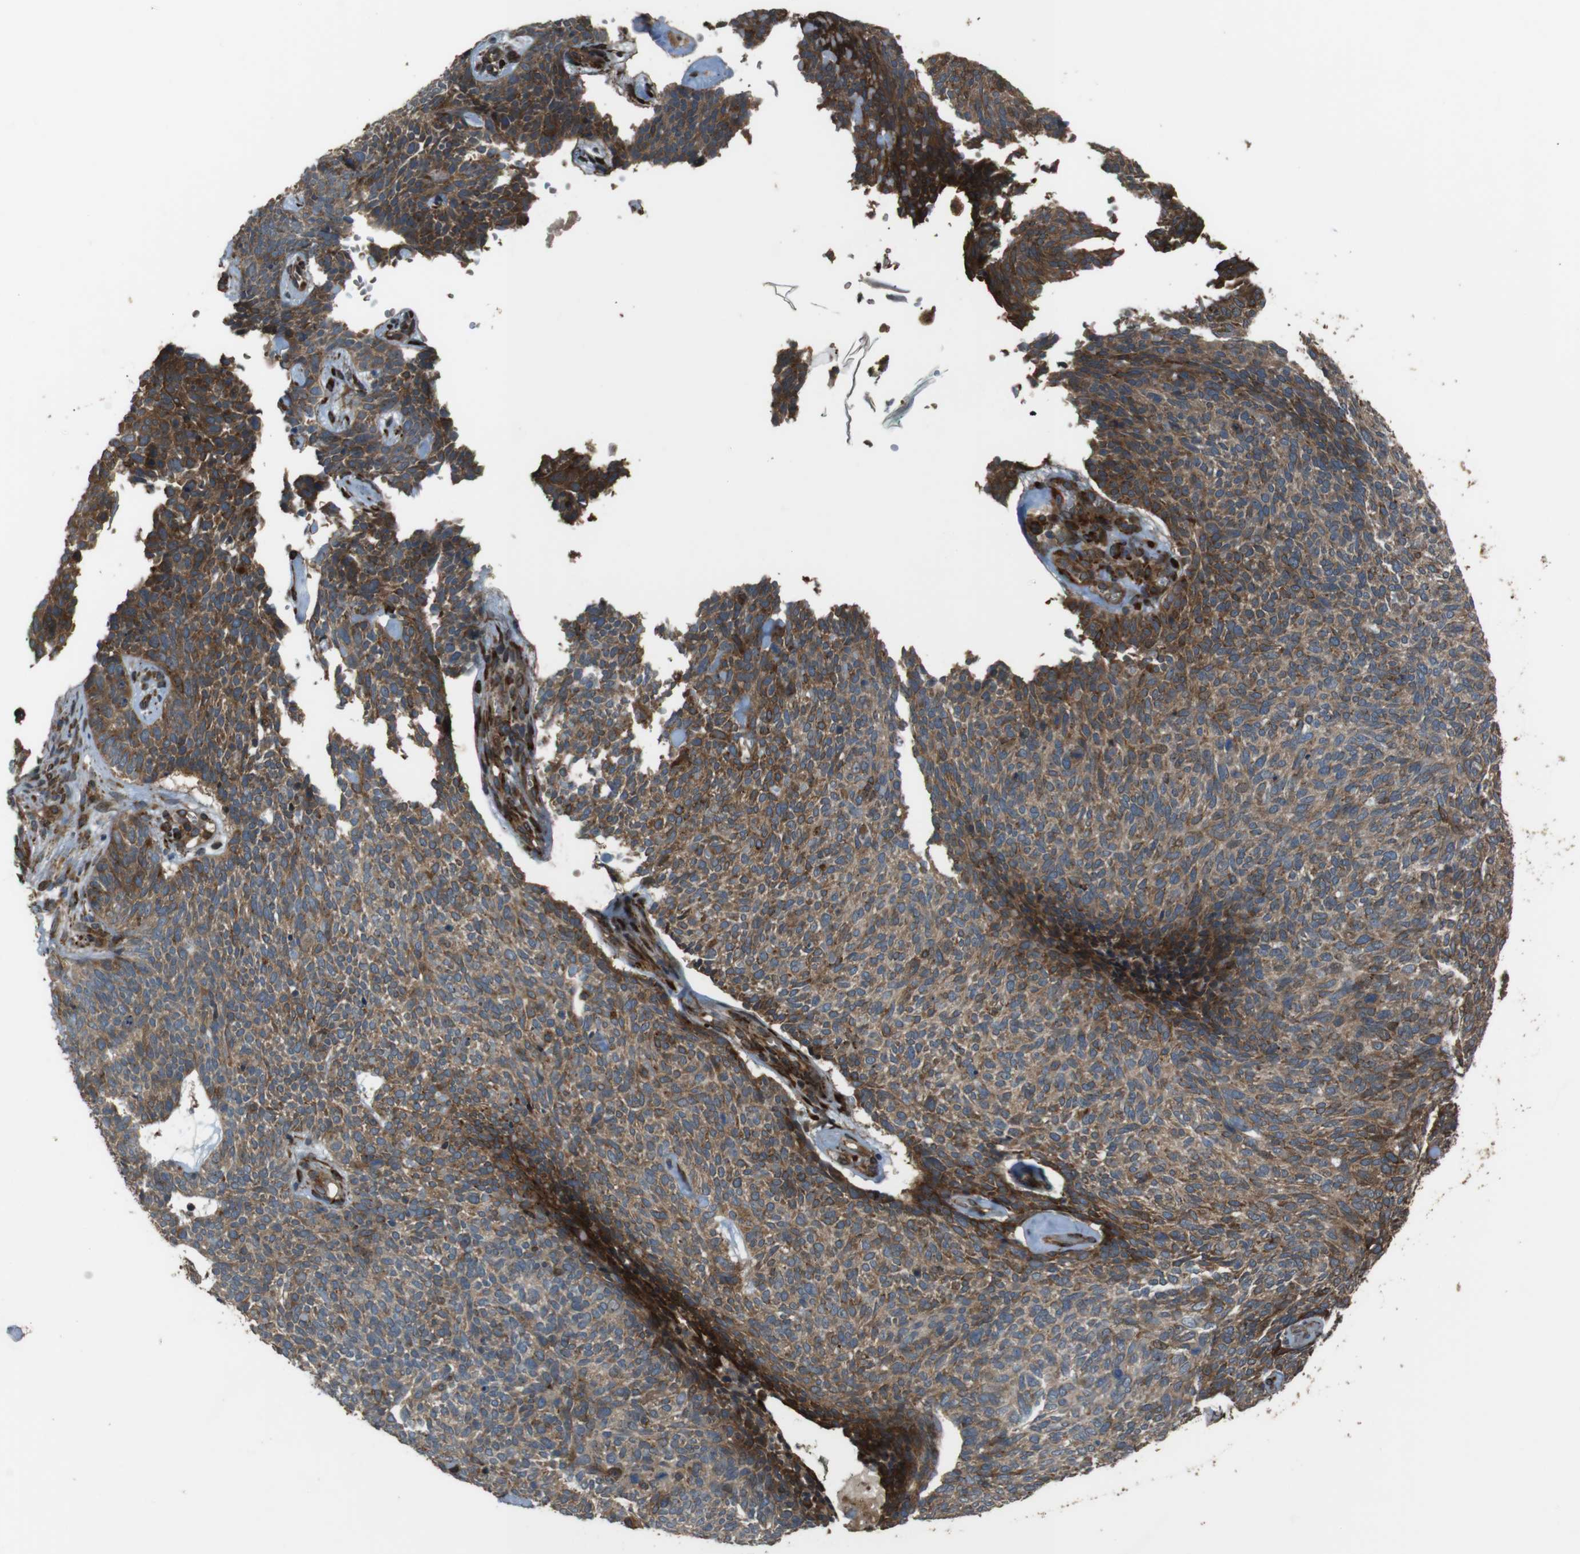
{"staining": {"intensity": "moderate", "quantity": ">75%", "location": "cytoplasmic/membranous"}, "tissue": "skin cancer", "cell_type": "Tumor cells", "image_type": "cancer", "snomed": [{"axis": "morphology", "description": "Basal cell carcinoma"}, {"axis": "topography", "description": "Skin"}], "caption": "Human basal cell carcinoma (skin) stained with a protein marker demonstrates moderate staining in tumor cells.", "gene": "MSRB3", "patient": {"sex": "female", "age": 84}}